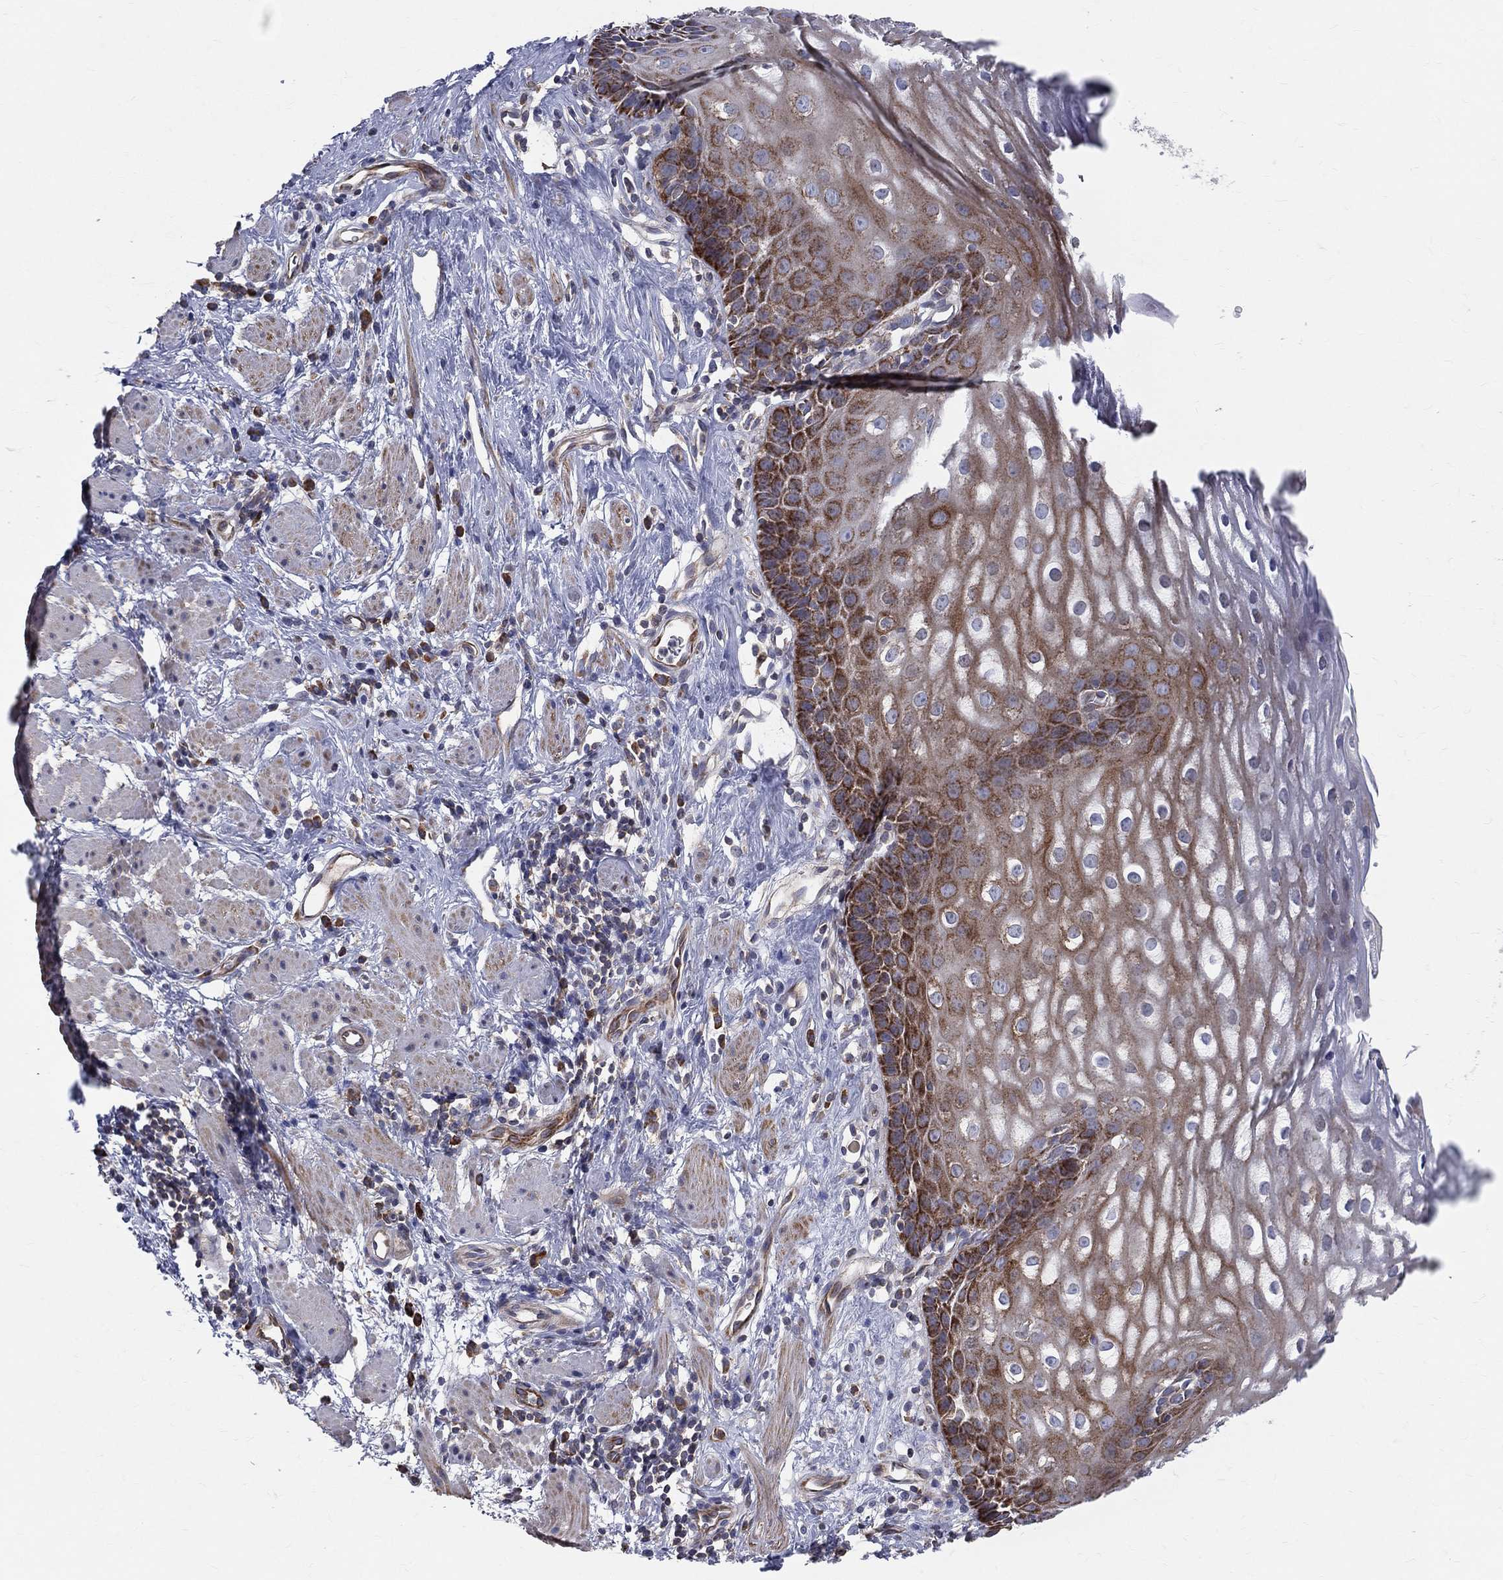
{"staining": {"intensity": "strong", "quantity": "<25%", "location": "cytoplasmic/membranous"}, "tissue": "esophagus", "cell_type": "Squamous epithelial cells", "image_type": "normal", "snomed": [{"axis": "morphology", "description": "Normal tissue, NOS"}, {"axis": "topography", "description": "Esophagus"}], "caption": "About <25% of squamous epithelial cells in normal human esophagus reveal strong cytoplasmic/membranous protein expression as visualized by brown immunohistochemical staining.", "gene": "MIX23", "patient": {"sex": "male", "age": 64}}